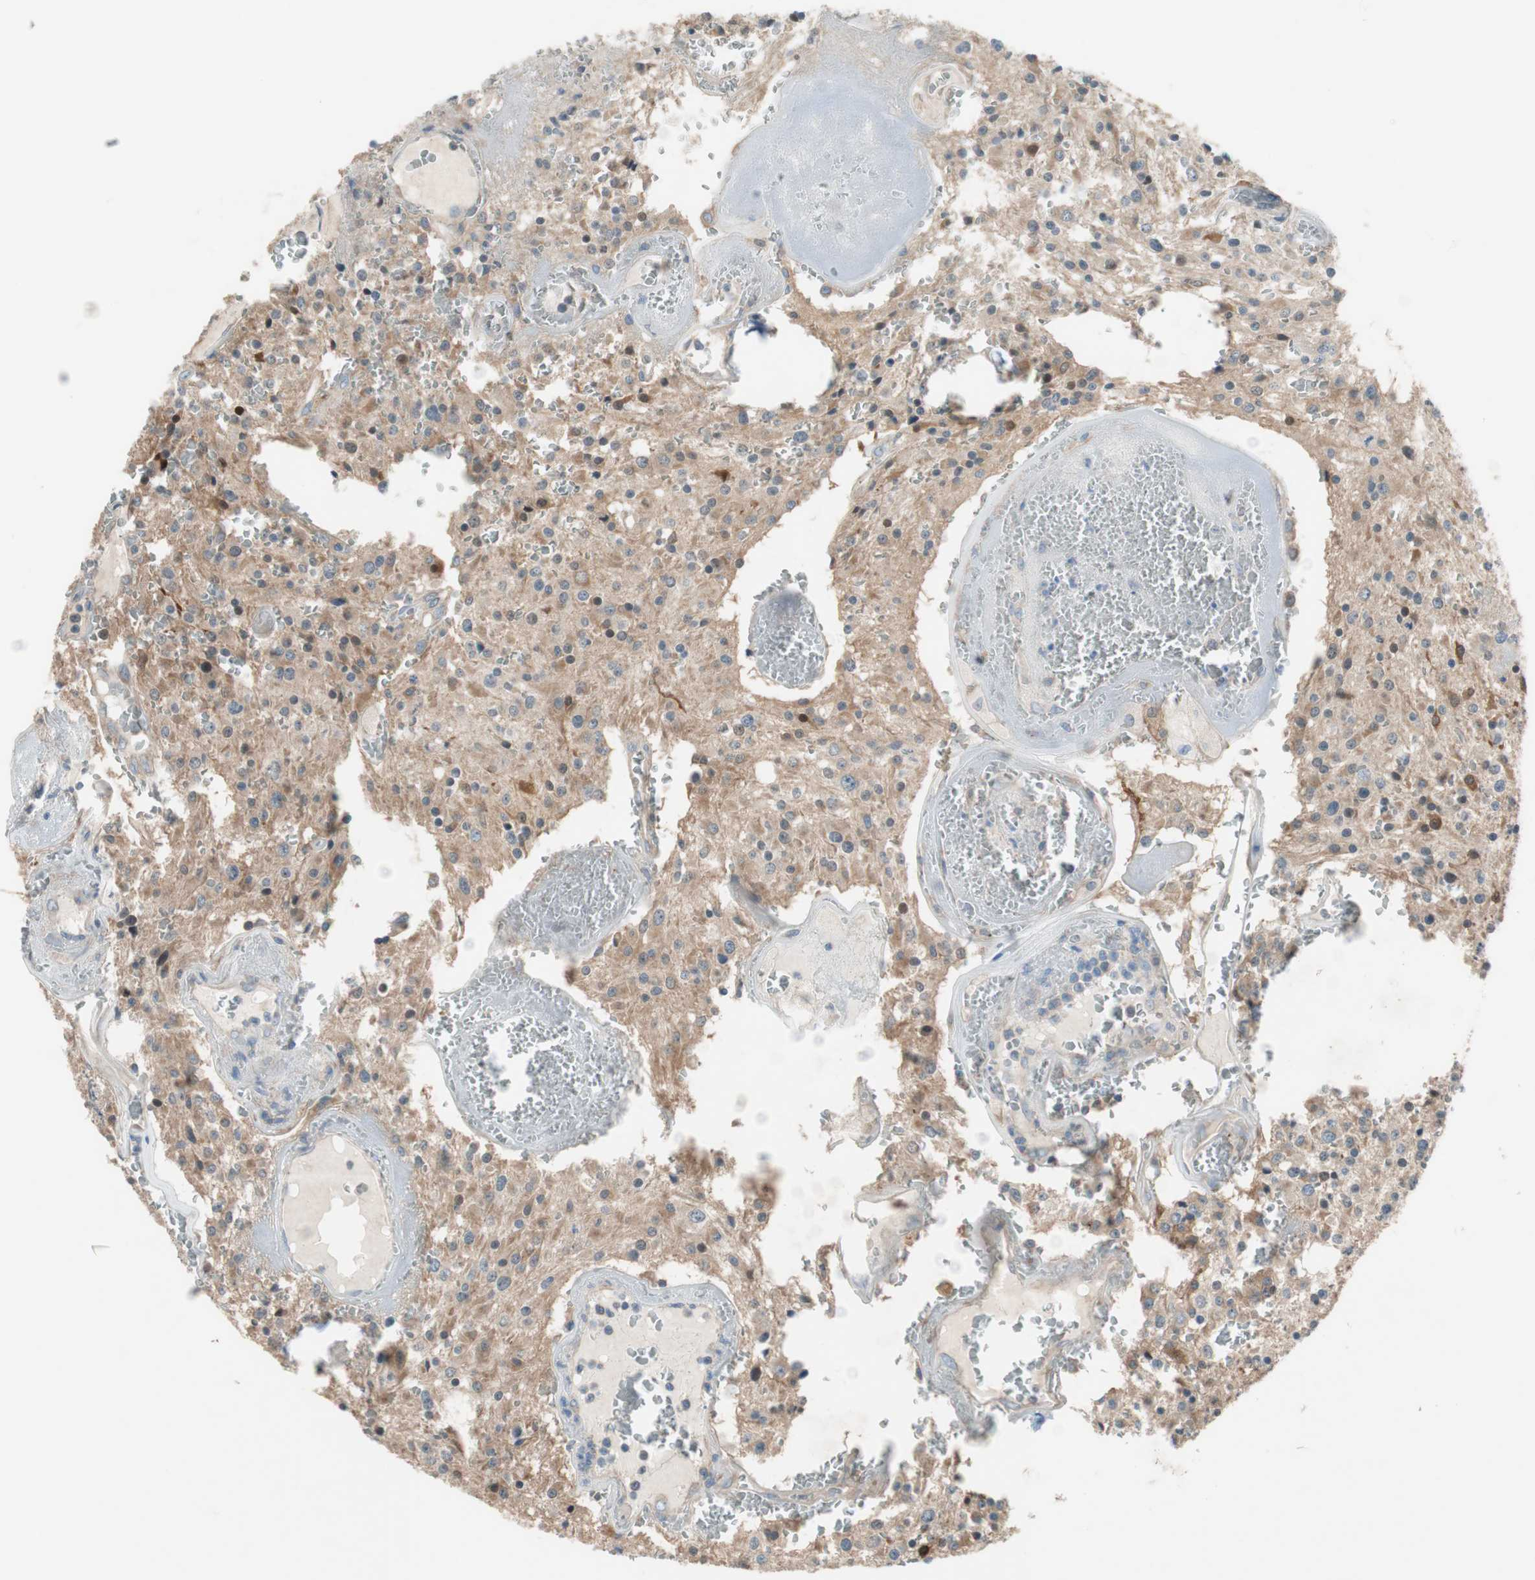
{"staining": {"intensity": "moderate", "quantity": "<25%", "location": "cytoplasmic/membranous"}, "tissue": "glioma", "cell_type": "Tumor cells", "image_type": "cancer", "snomed": [{"axis": "morphology", "description": "Glioma, malignant, Low grade"}, {"axis": "topography", "description": "Brain"}], "caption": "Protein staining by immunohistochemistry (IHC) displays moderate cytoplasmic/membranous staining in approximately <25% of tumor cells in low-grade glioma (malignant).", "gene": "GLUL", "patient": {"sex": "male", "age": 58}}